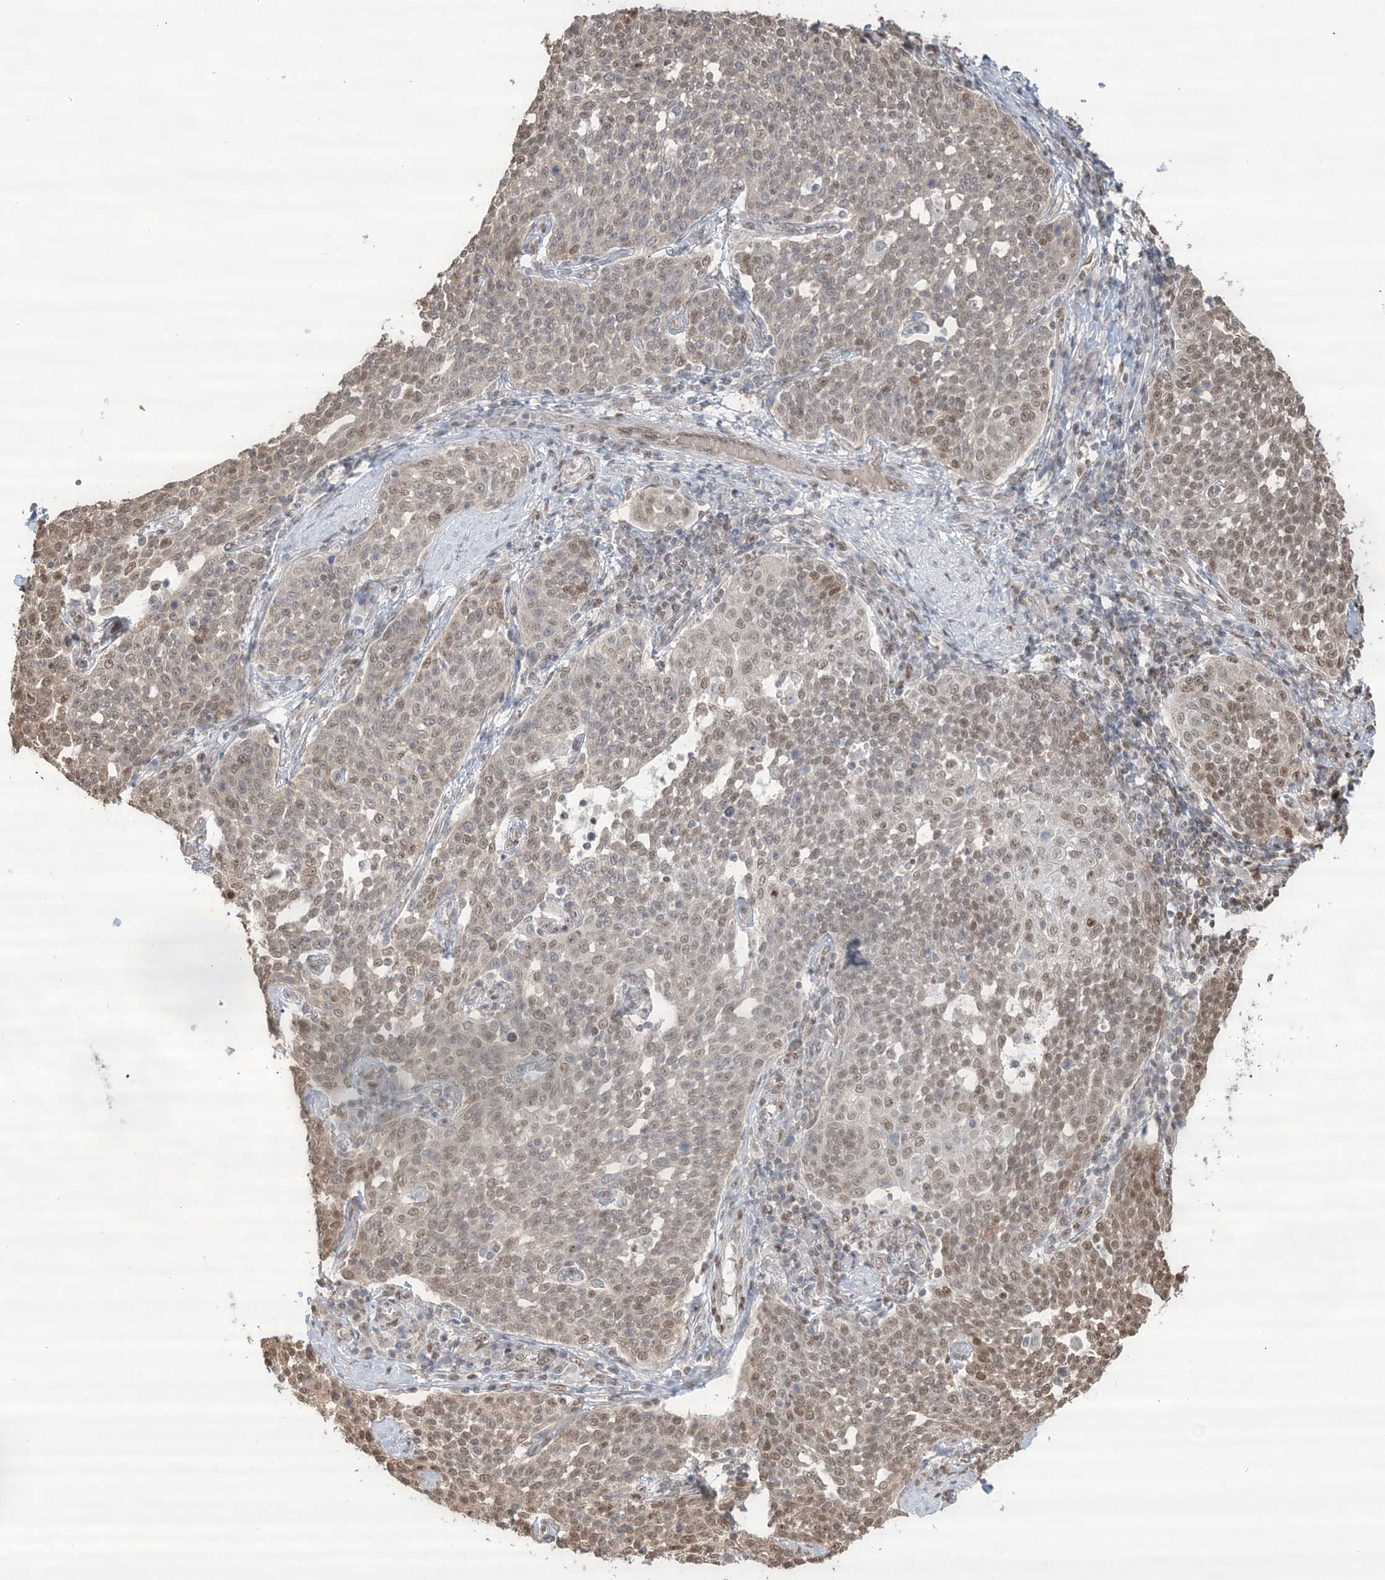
{"staining": {"intensity": "moderate", "quantity": ">75%", "location": "nuclear"}, "tissue": "cervical cancer", "cell_type": "Tumor cells", "image_type": "cancer", "snomed": [{"axis": "morphology", "description": "Squamous cell carcinoma, NOS"}, {"axis": "topography", "description": "Cervix"}], "caption": "High-magnification brightfield microscopy of cervical cancer stained with DAB (3,3'-diaminobenzidine) (brown) and counterstained with hematoxylin (blue). tumor cells exhibit moderate nuclear expression is identified in about>75% of cells. (brown staining indicates protein expression, while blue staining denotes nuclei).", "gene": "SUMO2", "patient": {"sex": "female", "age": 34}}